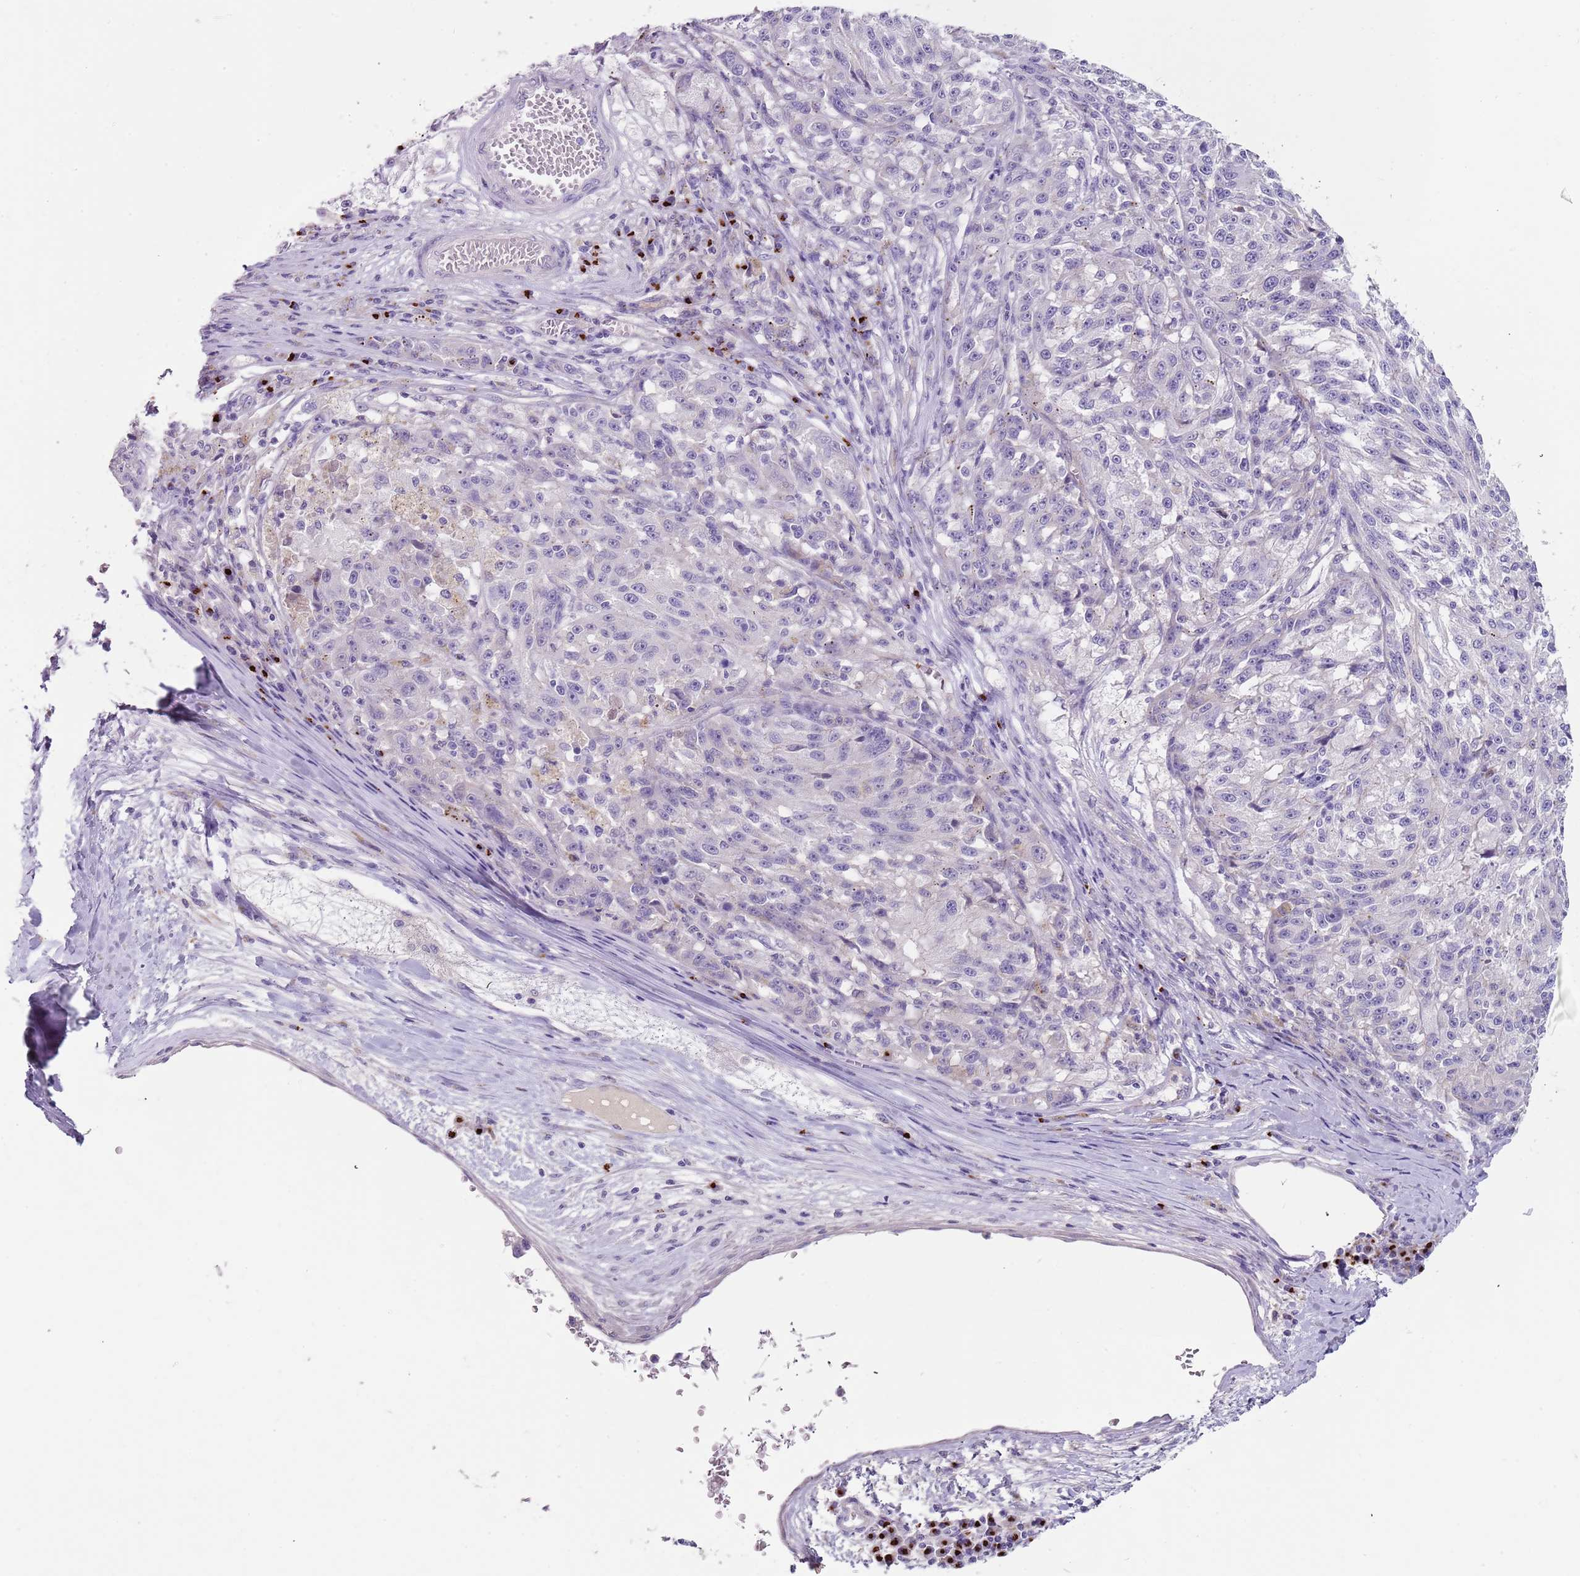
{"staining": {"intensity": "negative", "quantity": "none", "location": "none"}, "tissue": "melanoma", "cell_type": "Tumor cells", "image_type": "cancer", "snomed": [{"axis": "morphology", "description": "Malignant melanoma, NOS"}, {"axis": "topography", "description": "Skin"}], "caption": "Immunohistochemical staining of malignant melanoma displays no significant positivity in tumor cells.", "gene": "C2CD3", "patient": {"sex": "male", "age": 53}}